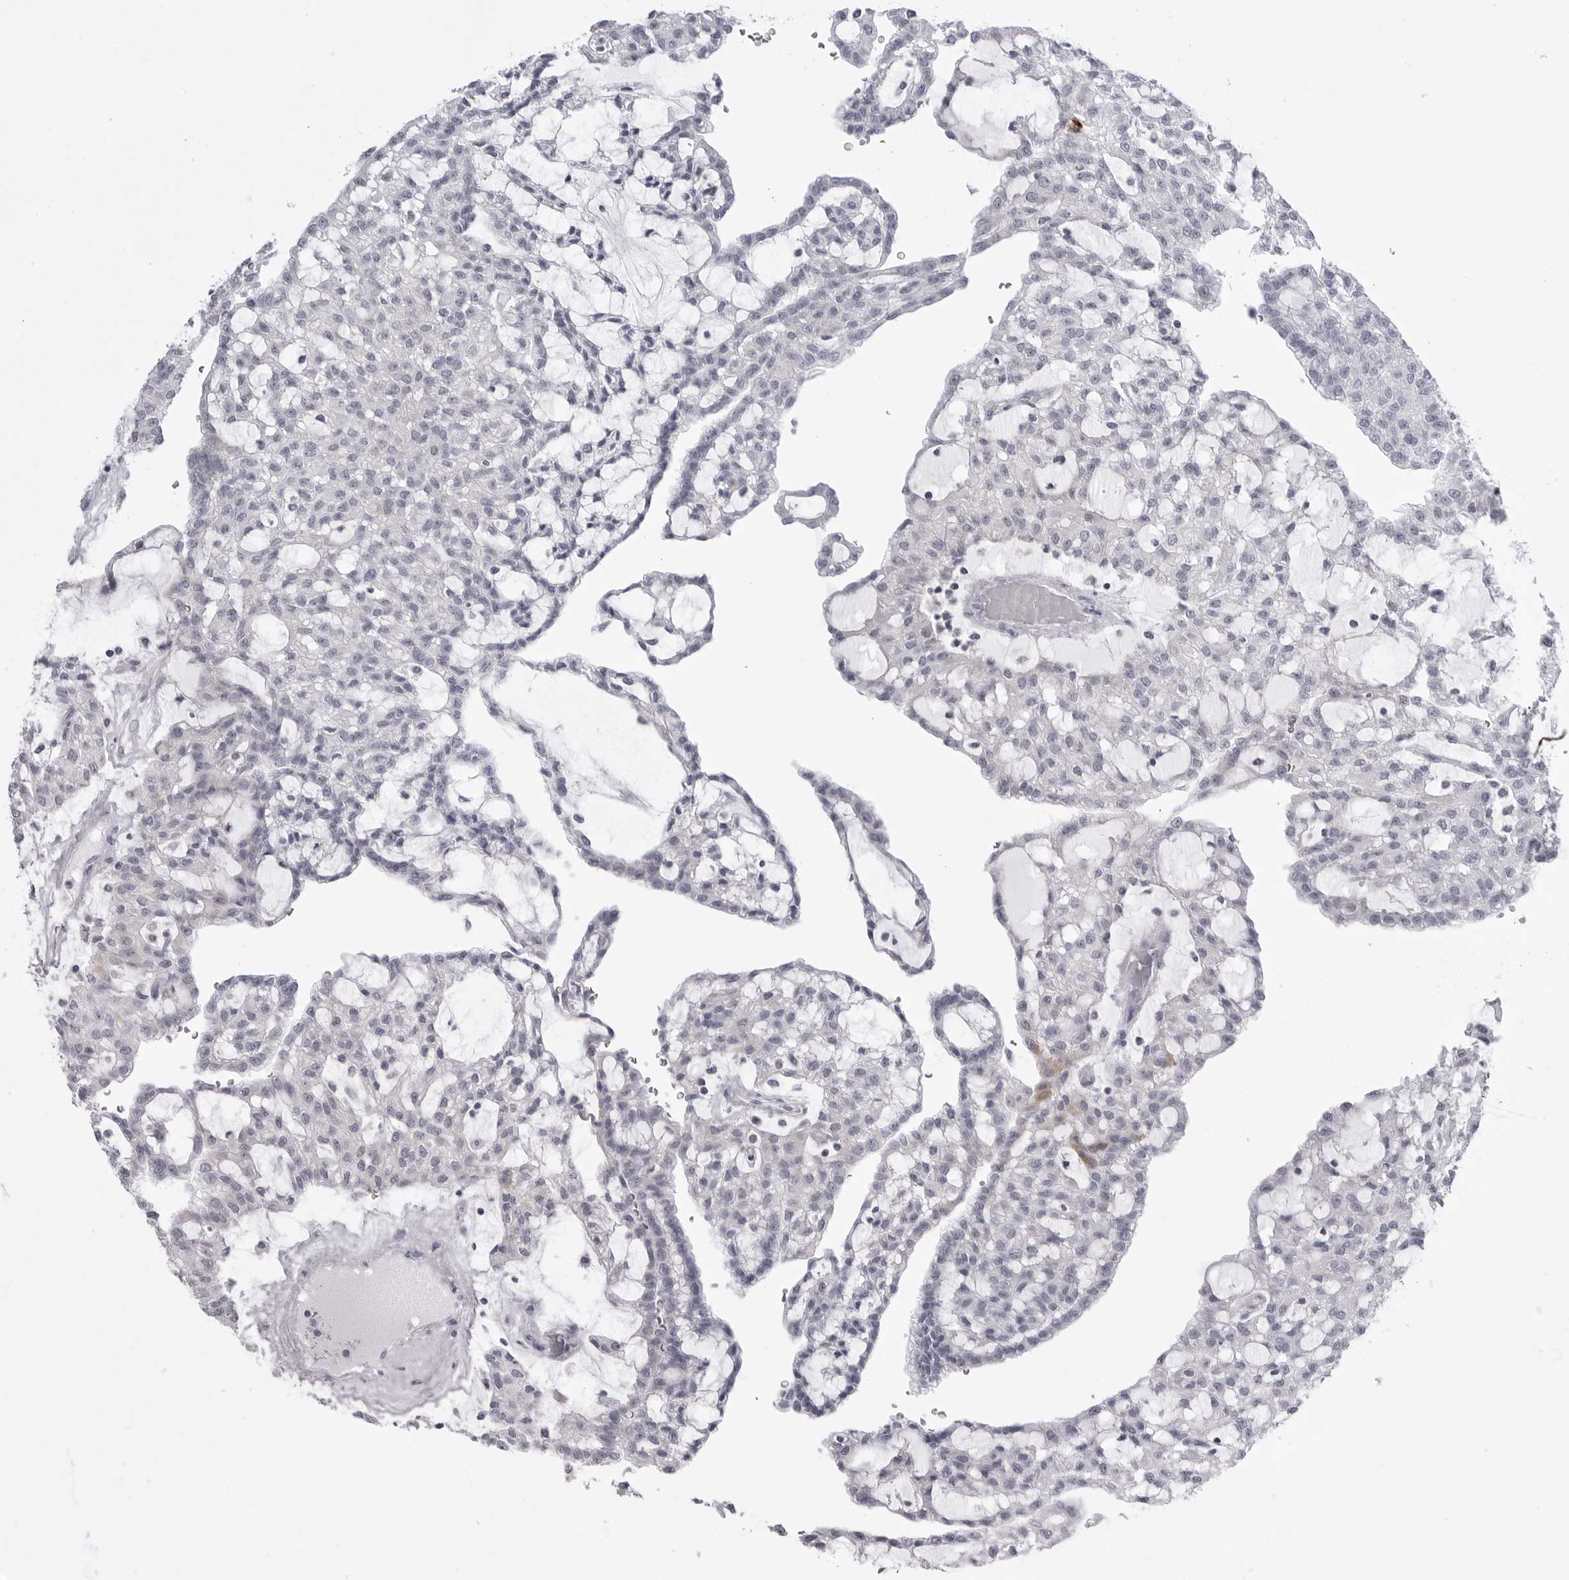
{"staining": {"intensity": "negative", "quantity": "none", "location": "none"}, "tissue": "renal cancer", "cell_type": "Tumor cells", "image_type": "cancer", "snomed": [{"axis": "morphology", "description": "Adenocarcinoma, NOS"}, {"axis": "topography", "description": "Kidney"}], "caption": "Photomicrograph shows no significant protein expression in tumor cells of adenocarcinoma (renal).", "gene": "TUFM", "patient": {"sex": "male", "age": 63}}